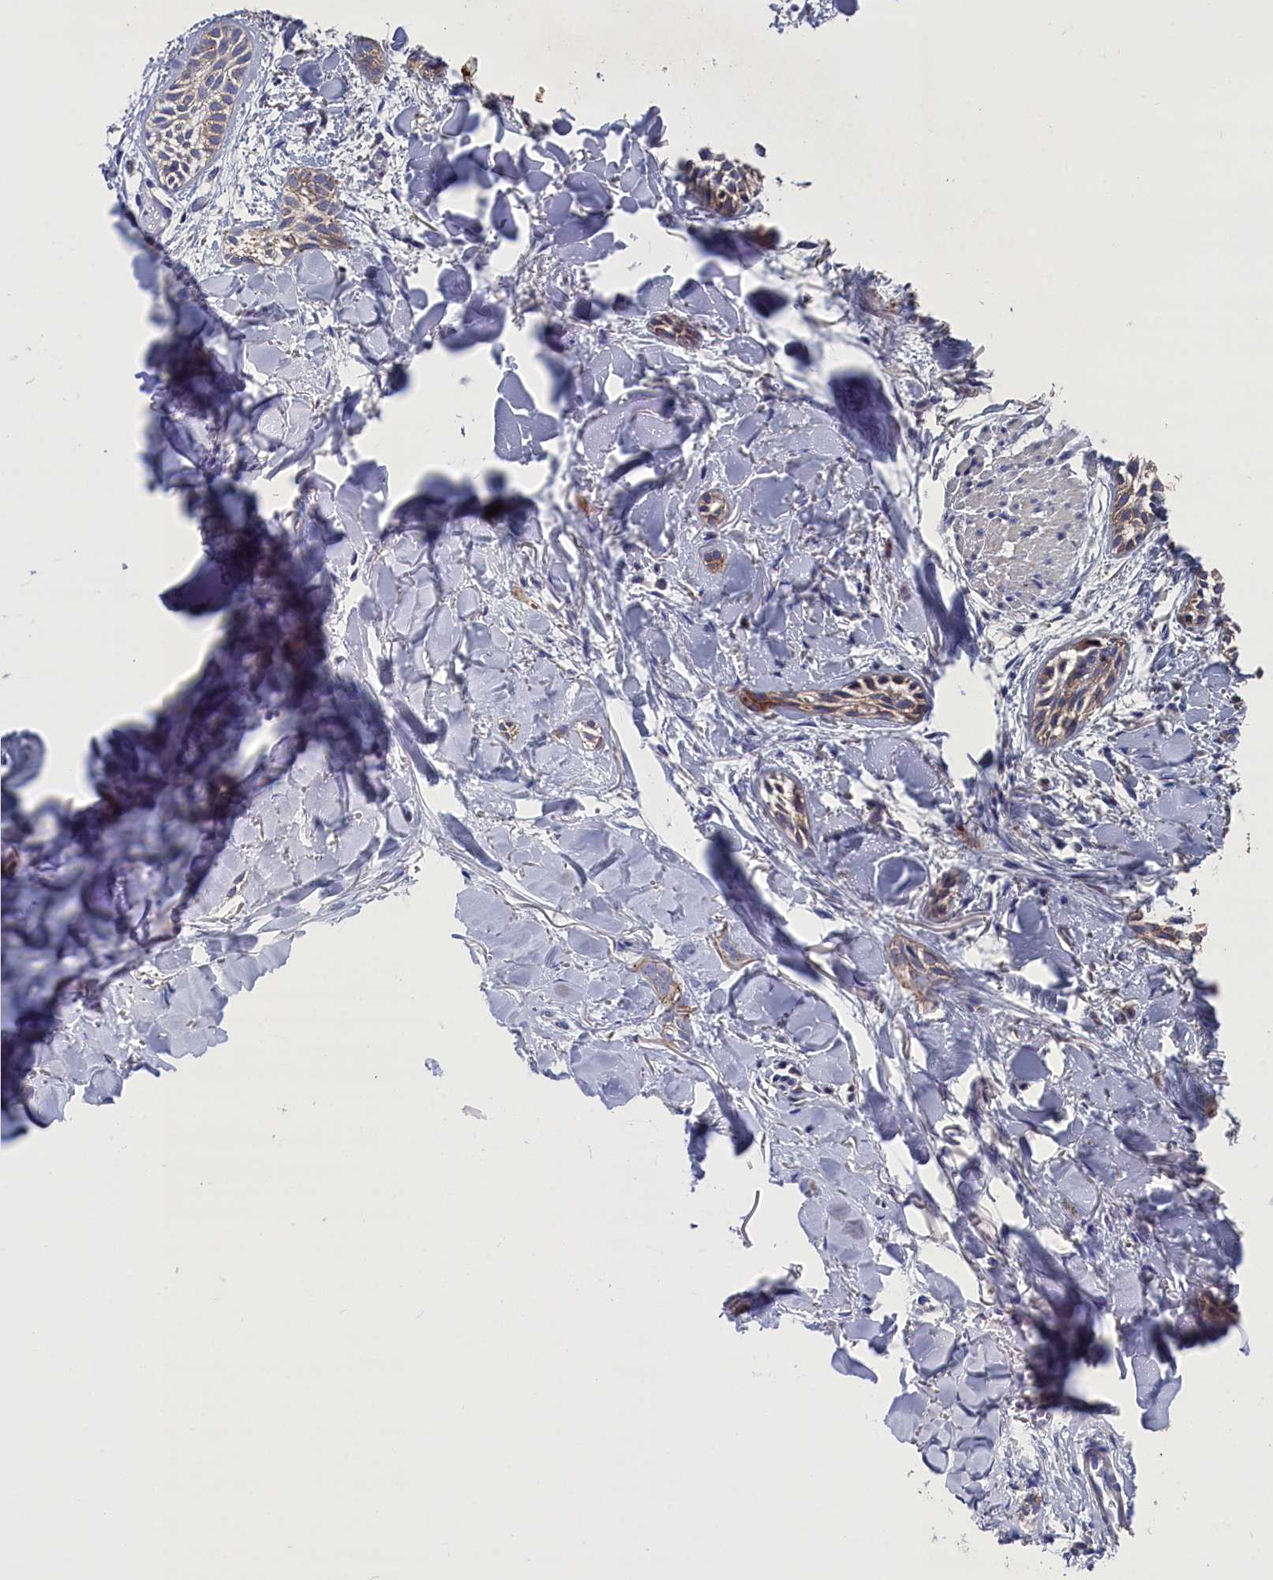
{"staining": {"intensity": "moderate", "quantity": "<25%", "location": "cytoplasmic/membranous"}, "tissue": "skin cancer", "cell_type": "Tumor cells", "image_type": "cancer", "snomed": [{"axis": "morphology", "description": "Basal cell carcinoma"}, {"axis": "topography", "description": "Skin"}], "caption": "Protein expression analysis of basal cell carcinoma (skin) exhibits moderate cytoplasmic/membranous expression in approximately <25% of tumor cells.", "gene": "GPR108", "patient": {"sex": "female", "age": 59}}